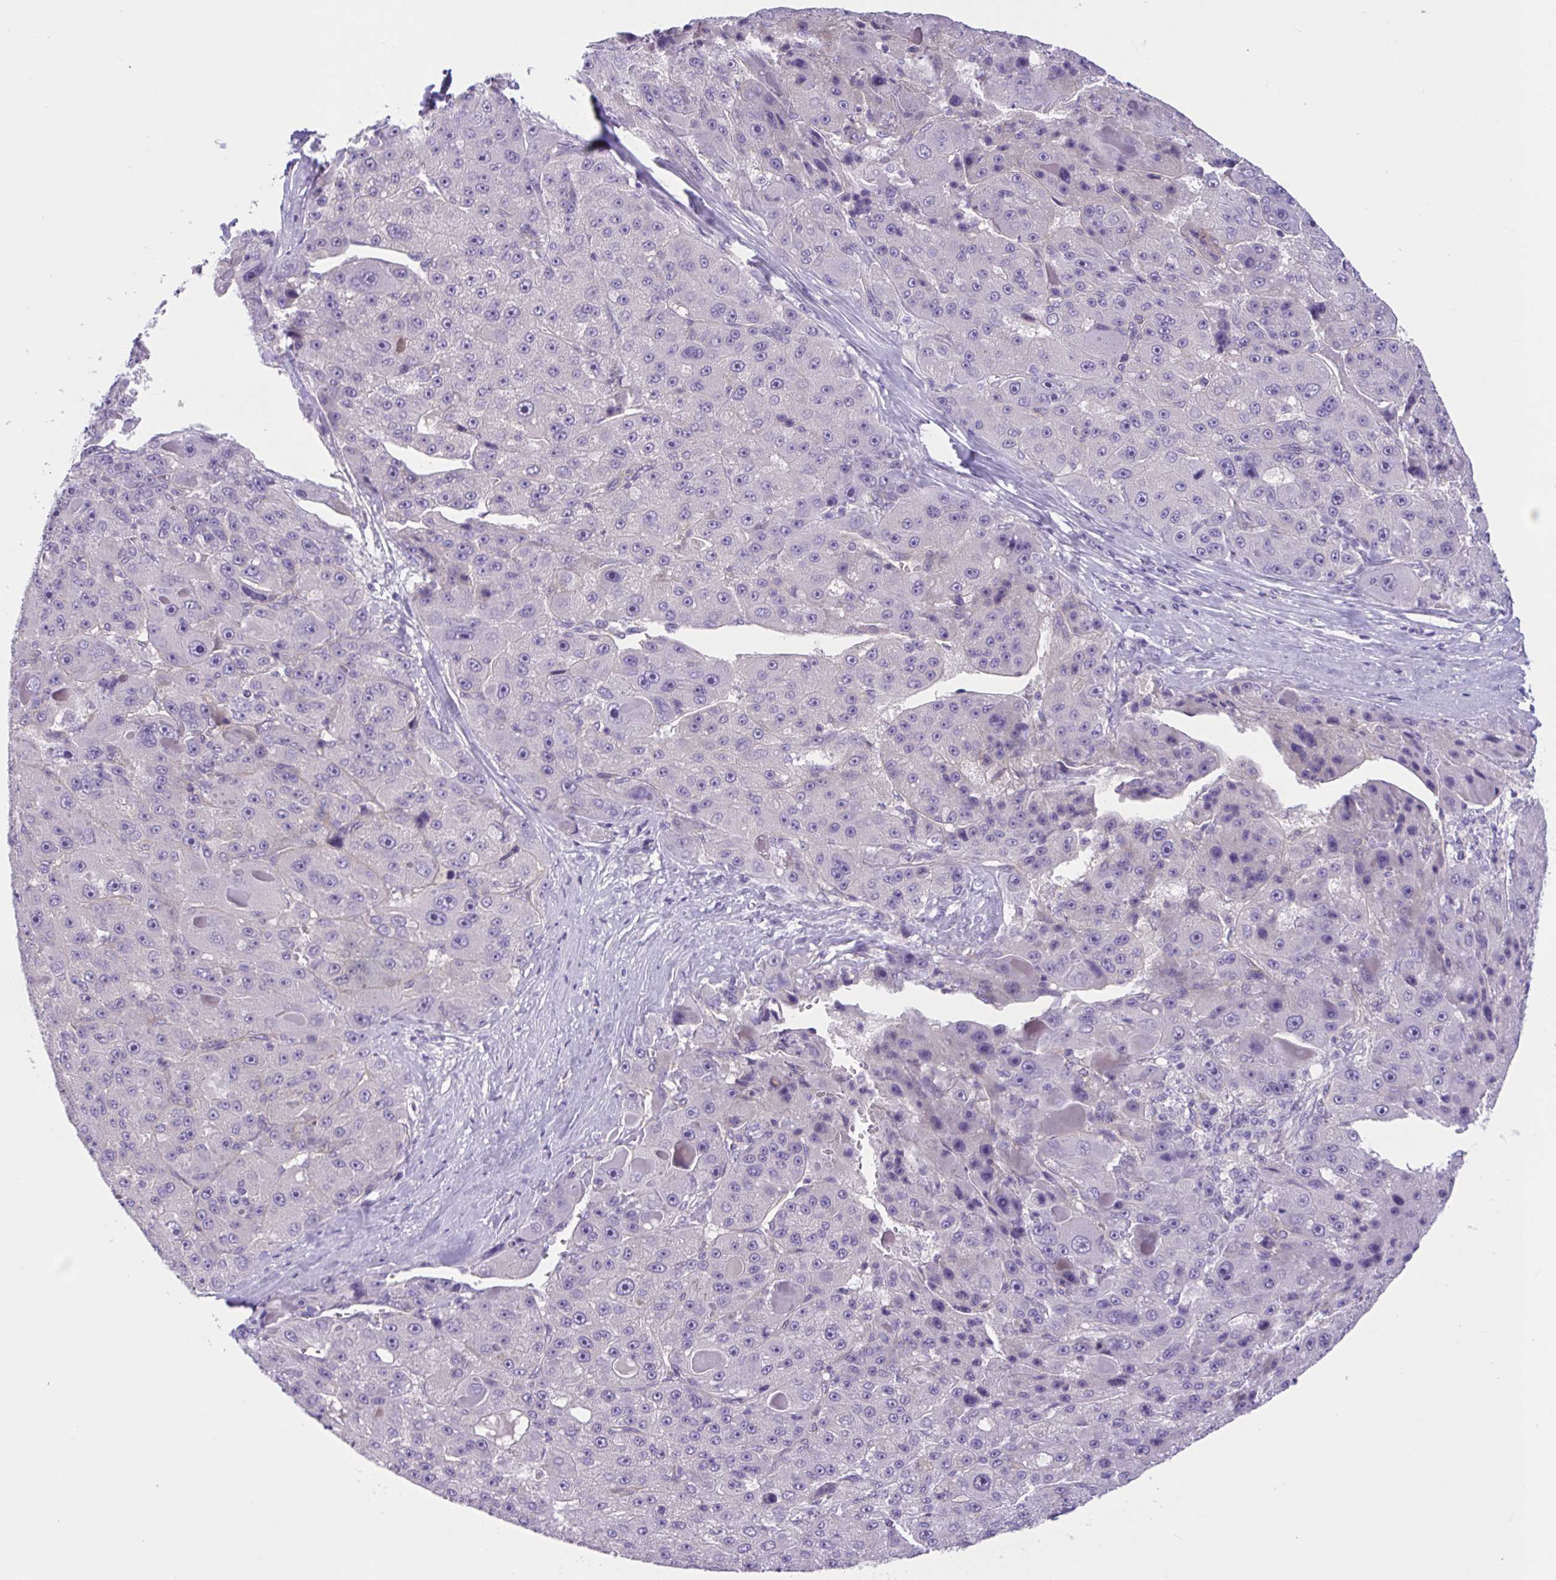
{"staining": {"intensity": "negative", "quantity": "none", "location": "none"}, "tissue": "liver cancer", "cell_type": "Tumor cells", "image_type": "cancer", "snomed": [{"axis": "morphology", "description": "Carcinoma, Hepatocellular, NOS"}, {"axis": "topography", "description": "Liver"}], "caption": "Liver hepatocellular carcinoma was stained to show a protein in brown. There is no significant expression in tumor cells.", "gene": "TTC7B", "patient": {"sex": "male", "age": 76}}